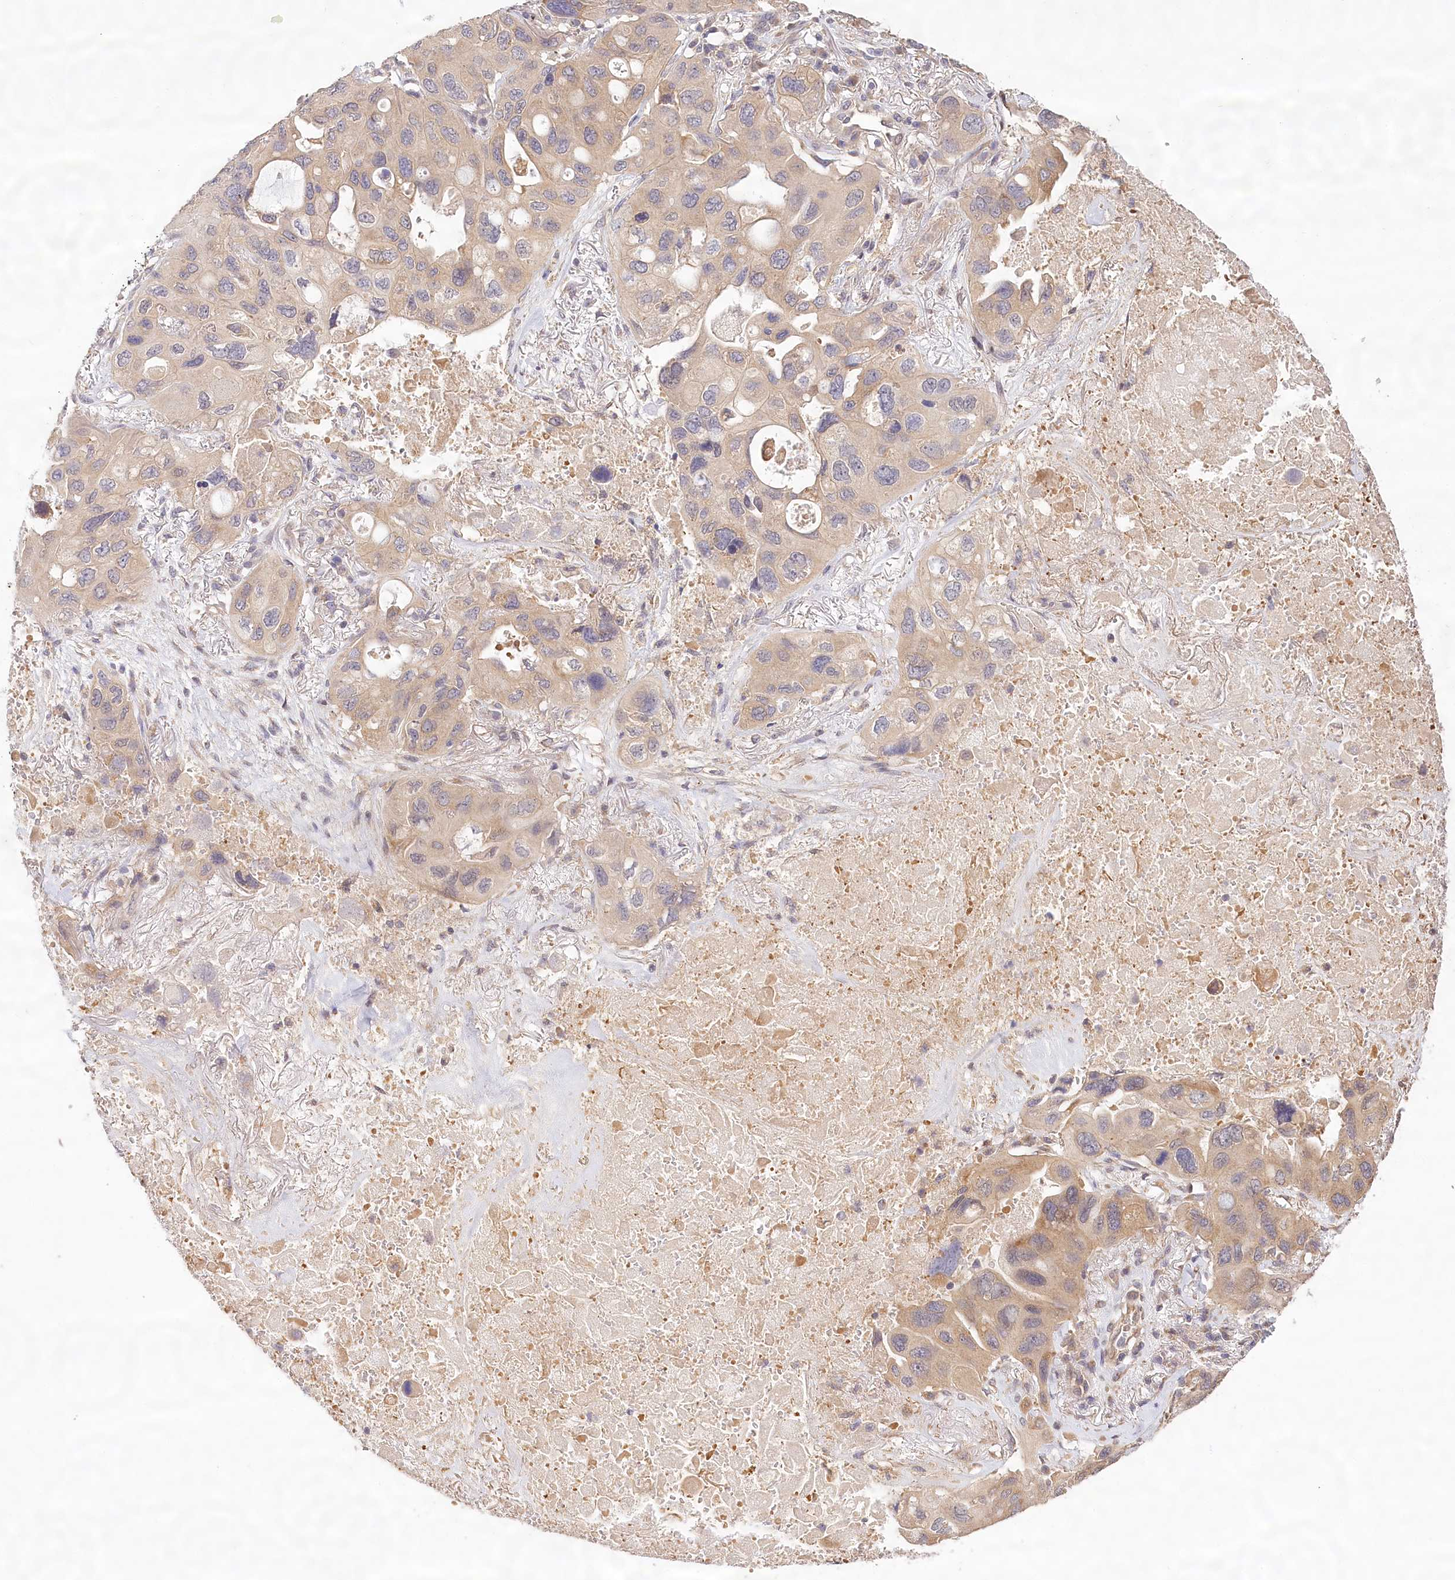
{"staining": {"intensity": "weak", "quantity": ">75%", "location": "cytoplasmic/membranous"}, "tissue": "lung cancer", "cell_type": "Tumor cells", "image_type": "cancer", "snomed": [{"axis": "morphology", "description": "Squamous cell carcinoma, NOS"}, {"axis": "topography", "description": "Lung"}], "caption": "Immunohistochemistry (IHC) staining of lung cancer, which shows low levels of weak cytoplasmic/membranous staining in about >75% of tumor cells indicating weak cytoplasmic/membranous protein positivity. The staining was performed using DAB (3,3'-diaminobenzidine) (brown) for protein detection and nuclei were counterstained in hematoxylin (blue).", "gene": "LSS", "patient": {"sex": "female", "age": 73}}